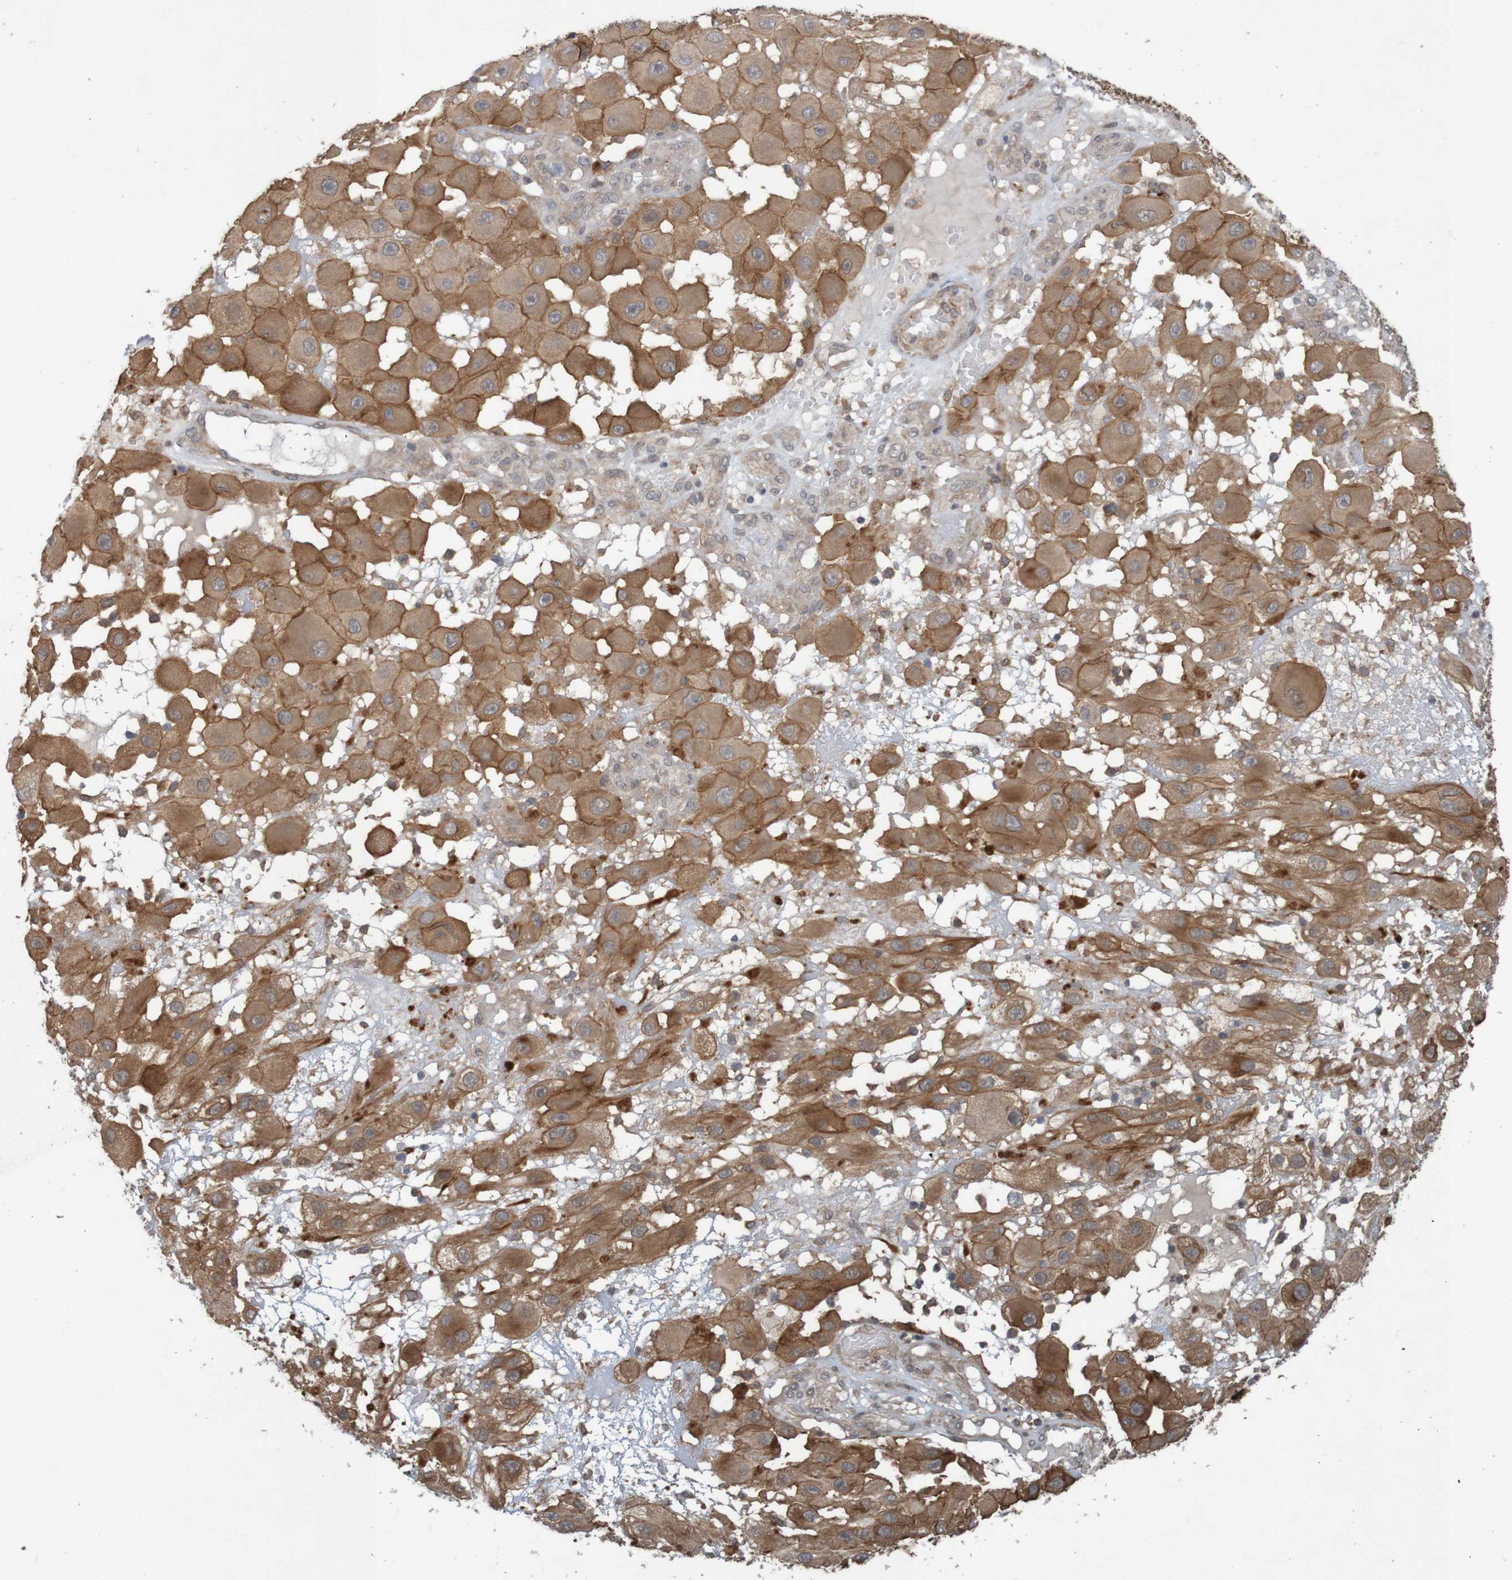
{"staining": {"intensity": "moderate", "quantity": ">75%", "location": "cytoplasmic/membranous"}, "tissue": "melanoma", "cell_type": "Tumor cells", "image_type": "cancer", "snomed": [{"axis": "morphology", "description": "Malignant melanoma, NOS"}, {"axis": "topography", "description": "Skin"}], "caption": "There is medium levels of moderate cytoplasmic/membranous staining in tumor cells of malignant melanoma, as demonstrated by immunohistochemical staining (brown color).", "gene": "ARHGEF11", "patient": {"sex": "female", "age": 81}}